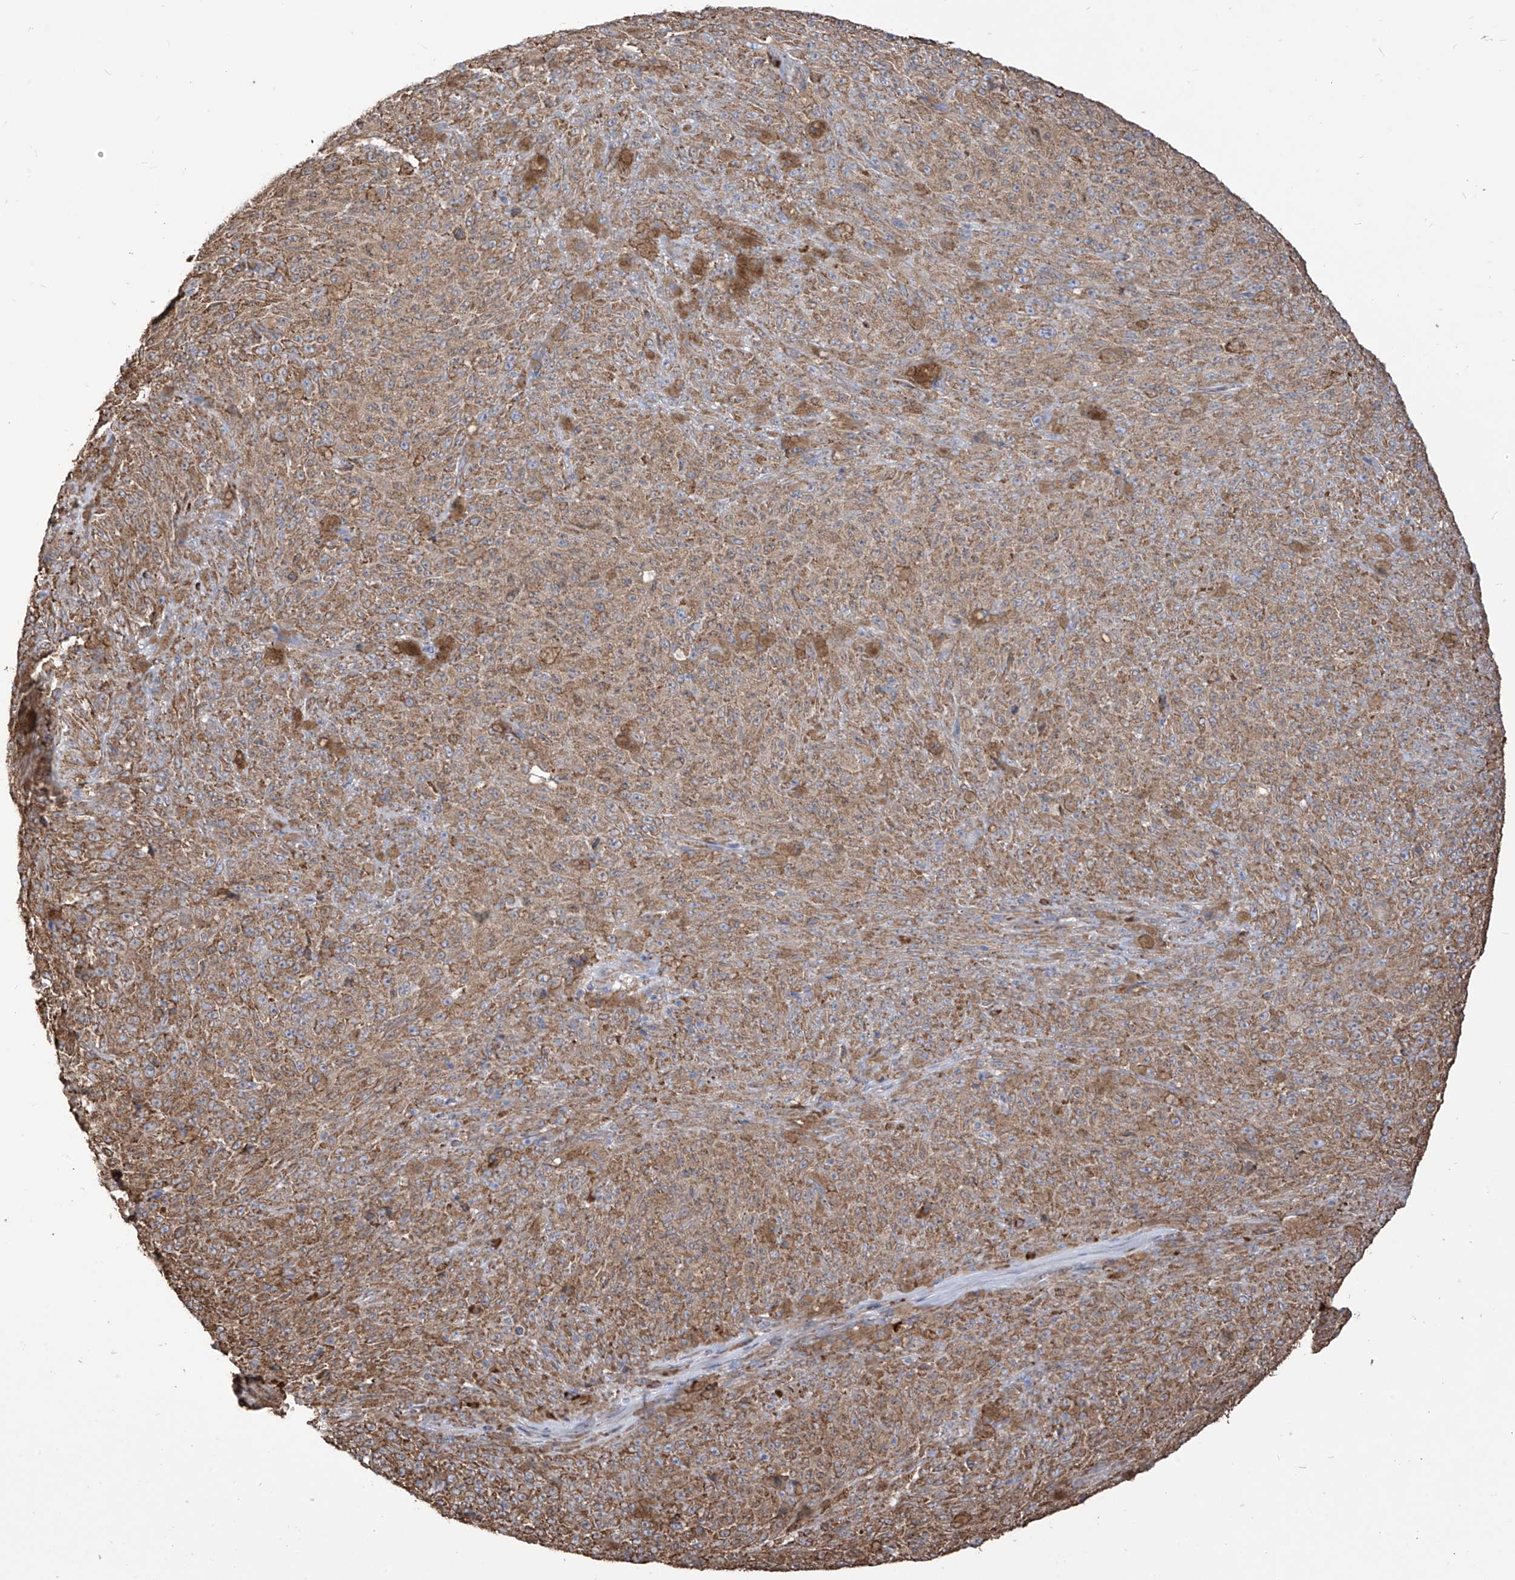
{"staining": {"intensity": "moderate", "quantity": ">75%", "location": "cytoplasmic/membranous"}, "tissue": "melanoma", "cell_type": "Tumor cells", "image_type": "cancer", "snomed": [{"axis": "morphology", "description": "Malignant melanoma, NOS"}, {"axis": "topography", "description": "Skin"}], "caption": "Protein expression analysis of human malignant melanoma reveals moderate cytoplasmic/membranous positivity in about >75% of tumor cells. The staining is performed using DAB brown chromogen to label protein expression. The nuclei are counter-stained blue using hematoxylin.", "gene": "PDIA6", "patient": {"sex": "female", "age": 82}}